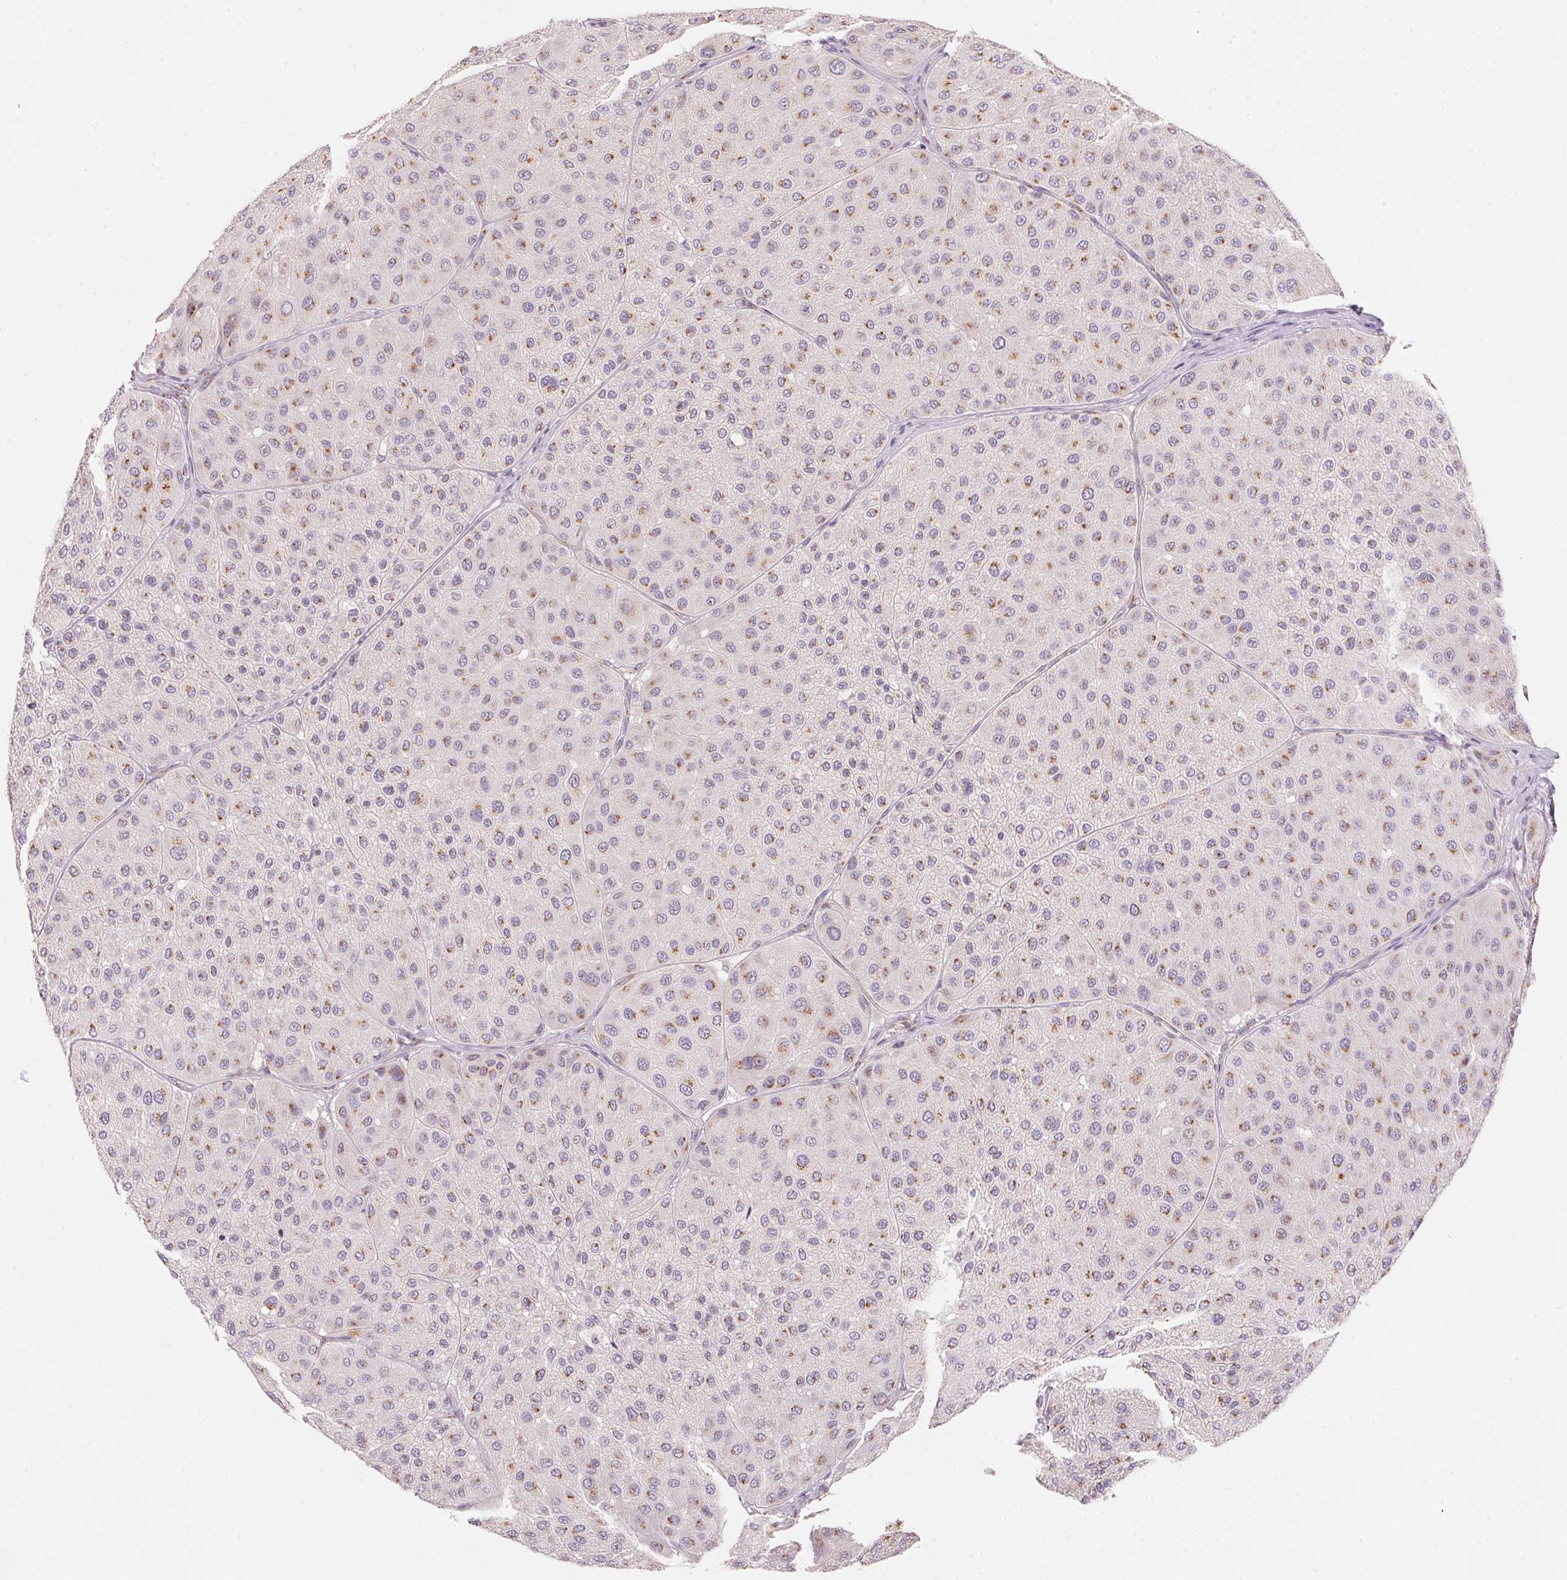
{"staining": {"intensity": "moderate", "quantity": "25%-75%", "location": "cytoplasmic/membranous"}, "tissue": "melanoma", "cell_type": "Tumor cells", "image_type": "cancer", "snomed": [{"axis": "morphology", "description": "Malignant melanoma, Metastatic site"}, {"axis": "topography", "description": "Smooth muscle"}], "caption": "Melanoma tissue displays moderate cytoplasmic/membranous positivity in approximately 25%-75% of tumor cells", "gene": "DRAM2", "patient": {"sex": "male", "age": 41}}